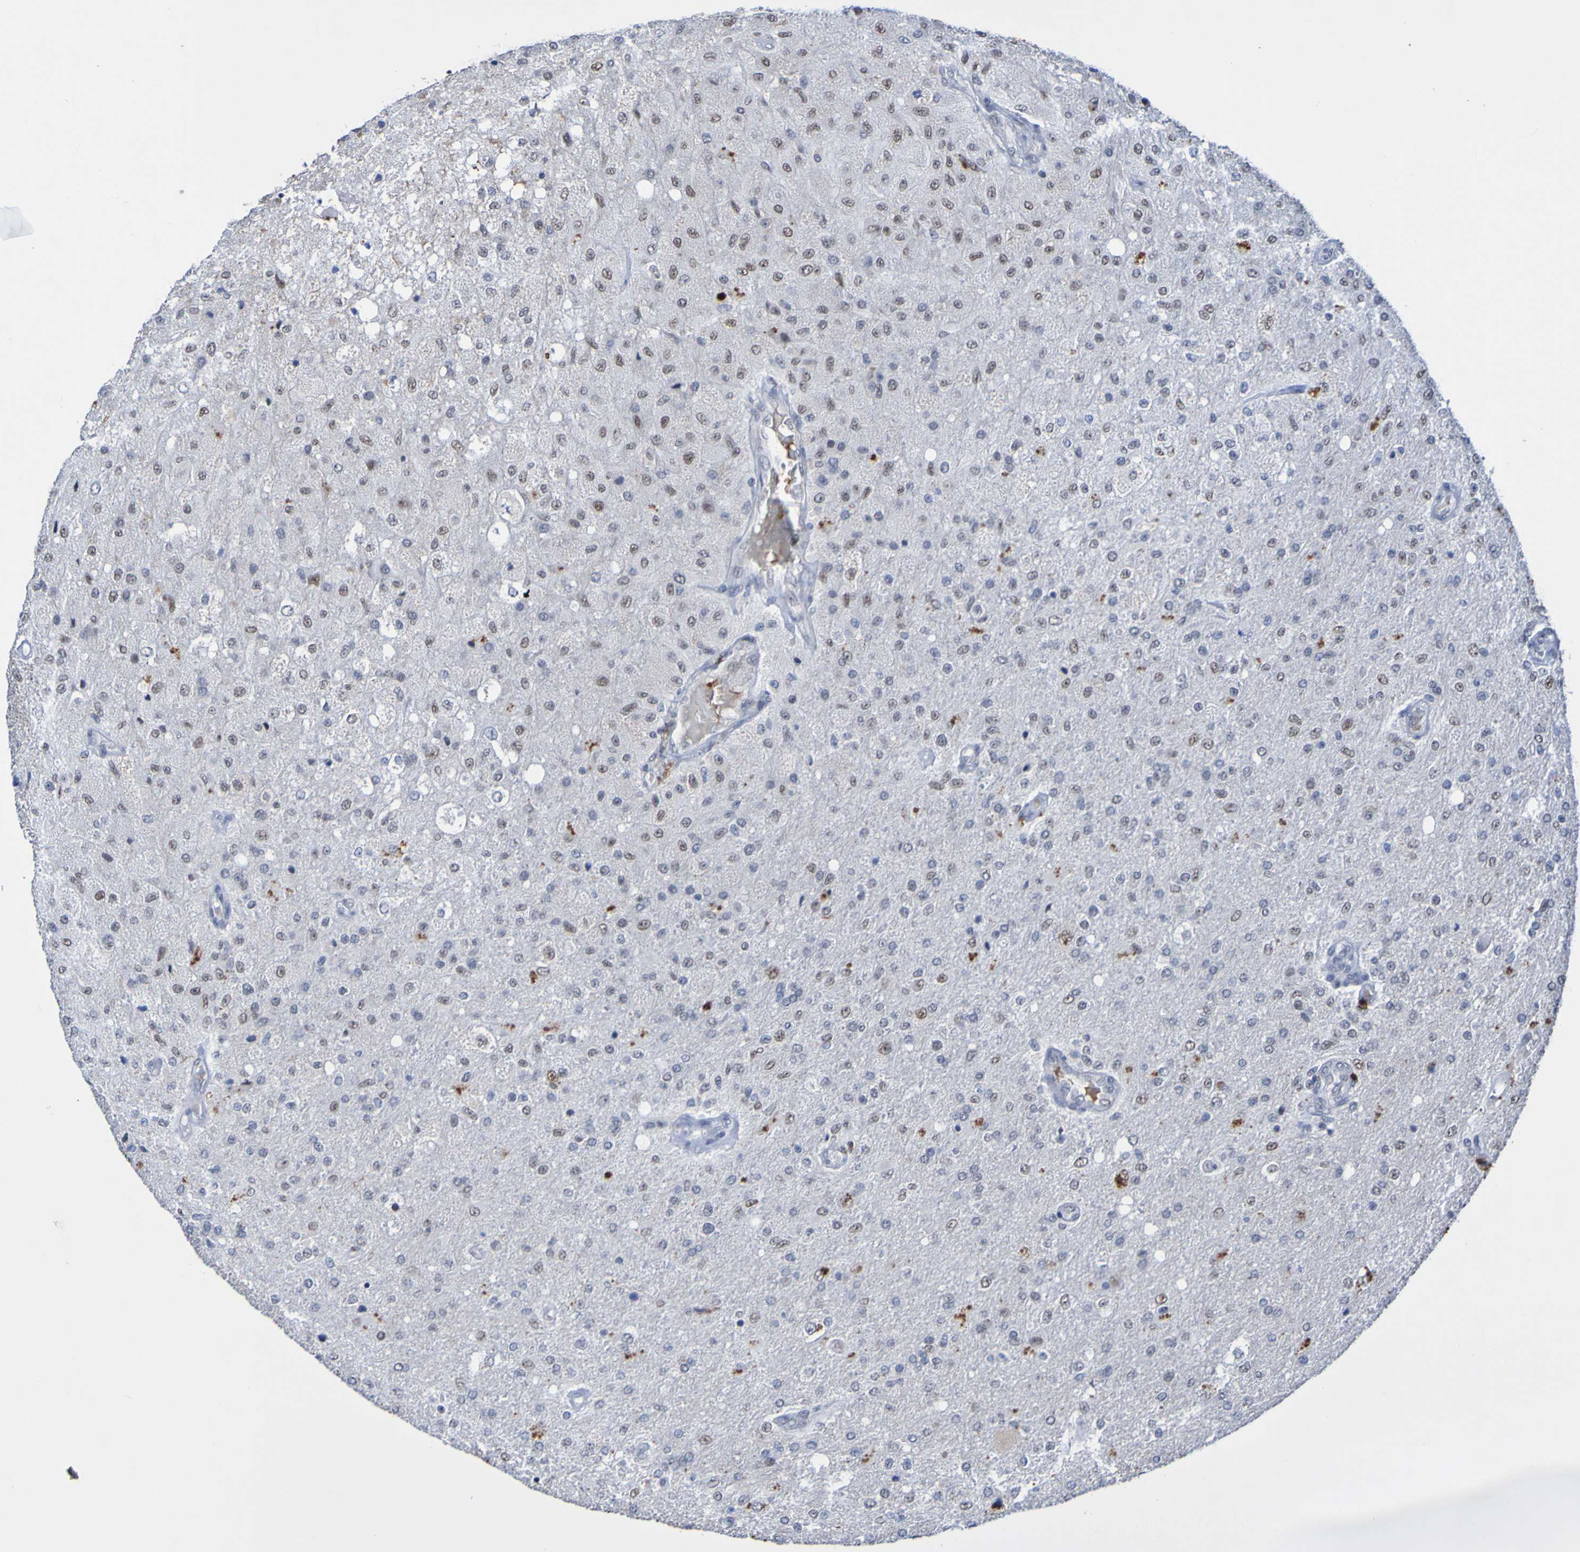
{"staining": {"intensity": "moderate", "quantity": "<25%", "location": "nuclear"}, "tissue": "glioma", "cell_type": "Tumor cells", "image_type": "cancer", "snomed": [{"axis": "morphology", "description": "Normal tissue, NOS"}, {"axis": "morphology", "description": "Glioma, malignant, High grade"}, {"axis": "topography", "description": "Cerebral cortex"}], "caption": "Glioma tissue displays moderate nuclear staining in about <25% of tumor cells, visualized by immunohistochemistry.", "gene": "PCGF1", "patient": {"sex": "male", "age": 77}}